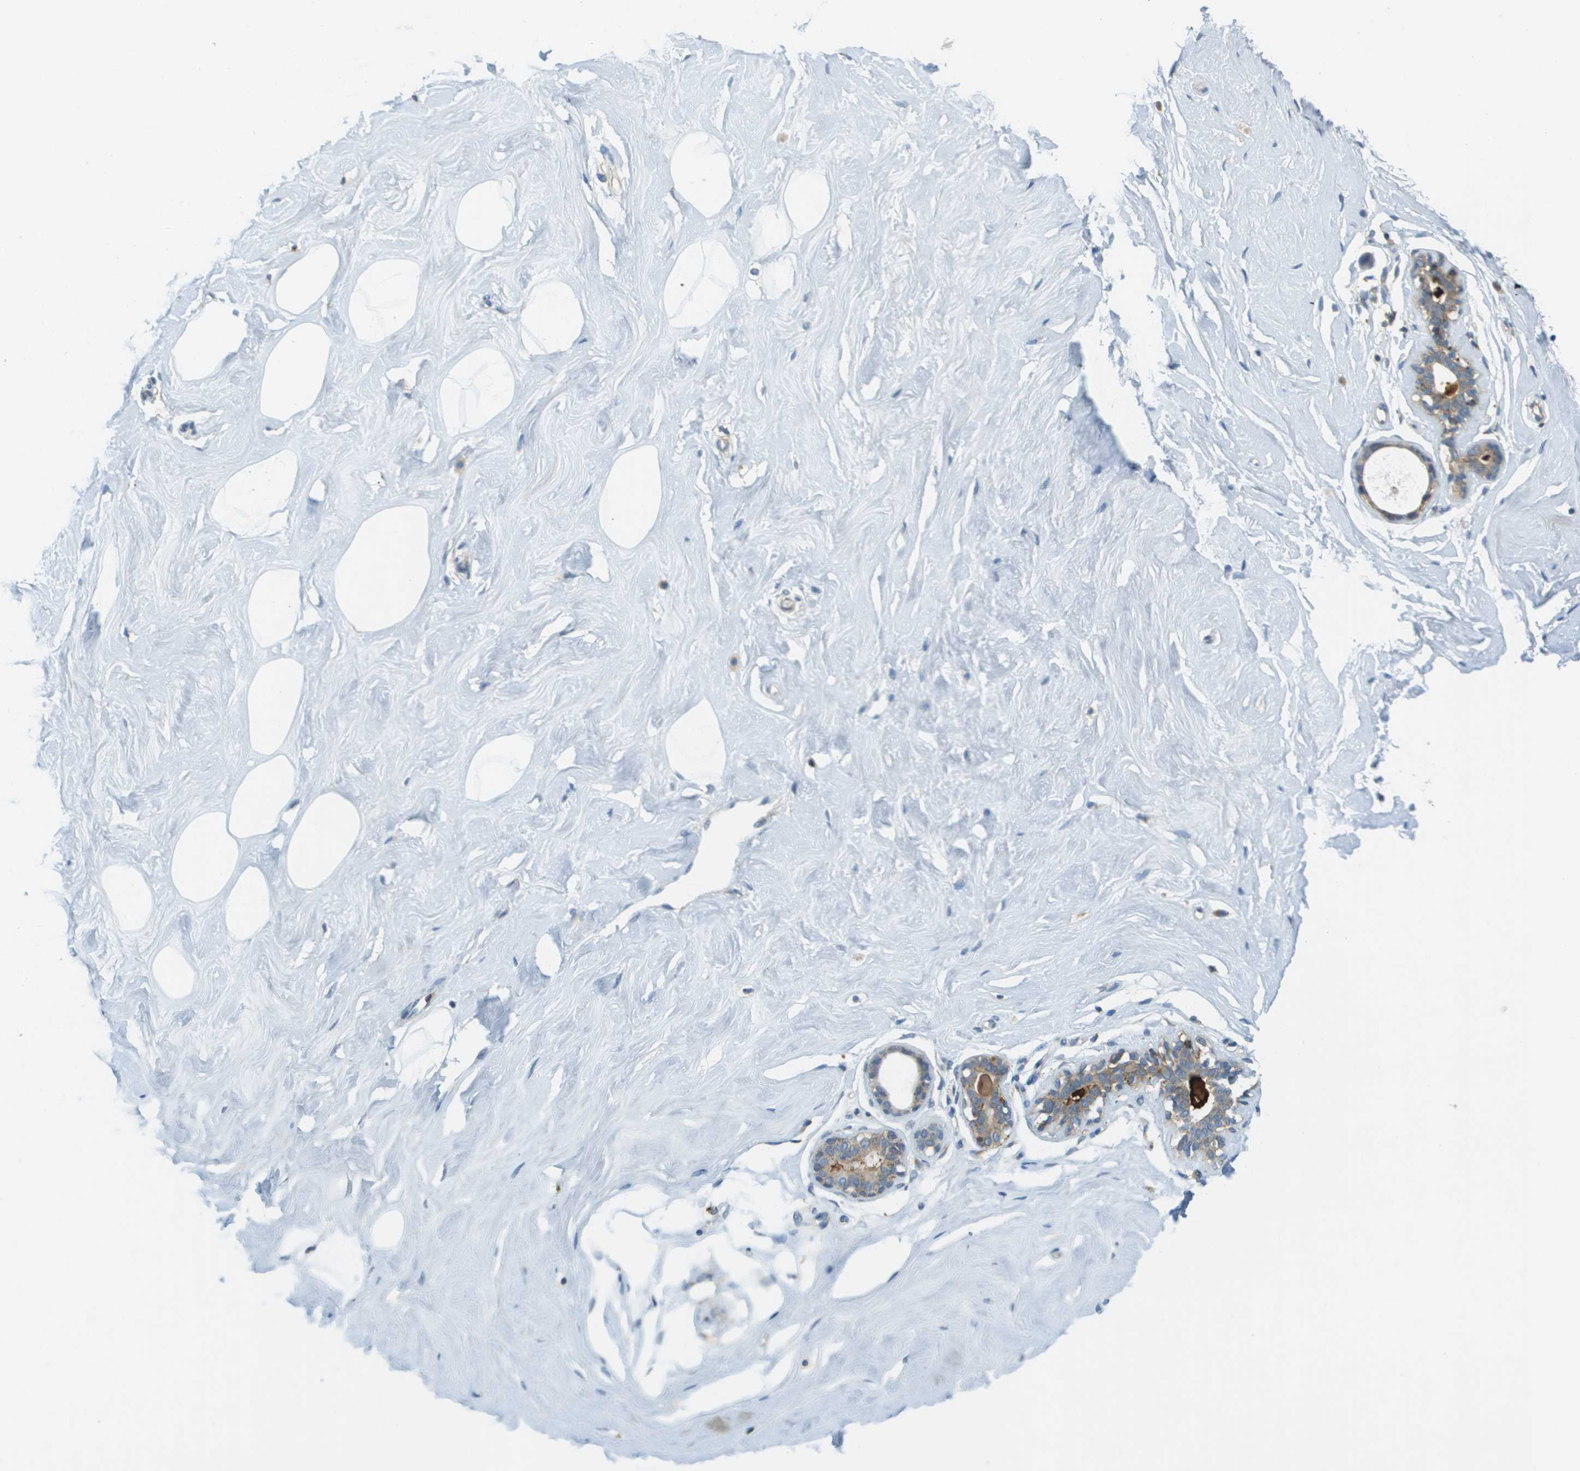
{"staining": {"intensity": "negative", "quantity": "none", "location": "none"}, "tissue": "breast", "cell_type": "Adipocytes", "image_type": "normal", "snomed": [{"axis": "morphology", "description": "Normal tissue, NOS"}, {"axis": "topography", "description": "Breast"}], "caption": "Immunohistochemical staining of benign human breast shows no significant staining in adipocytes.", "gene": "PLBD2", "patient": {"sex": "female", "age": 23}}